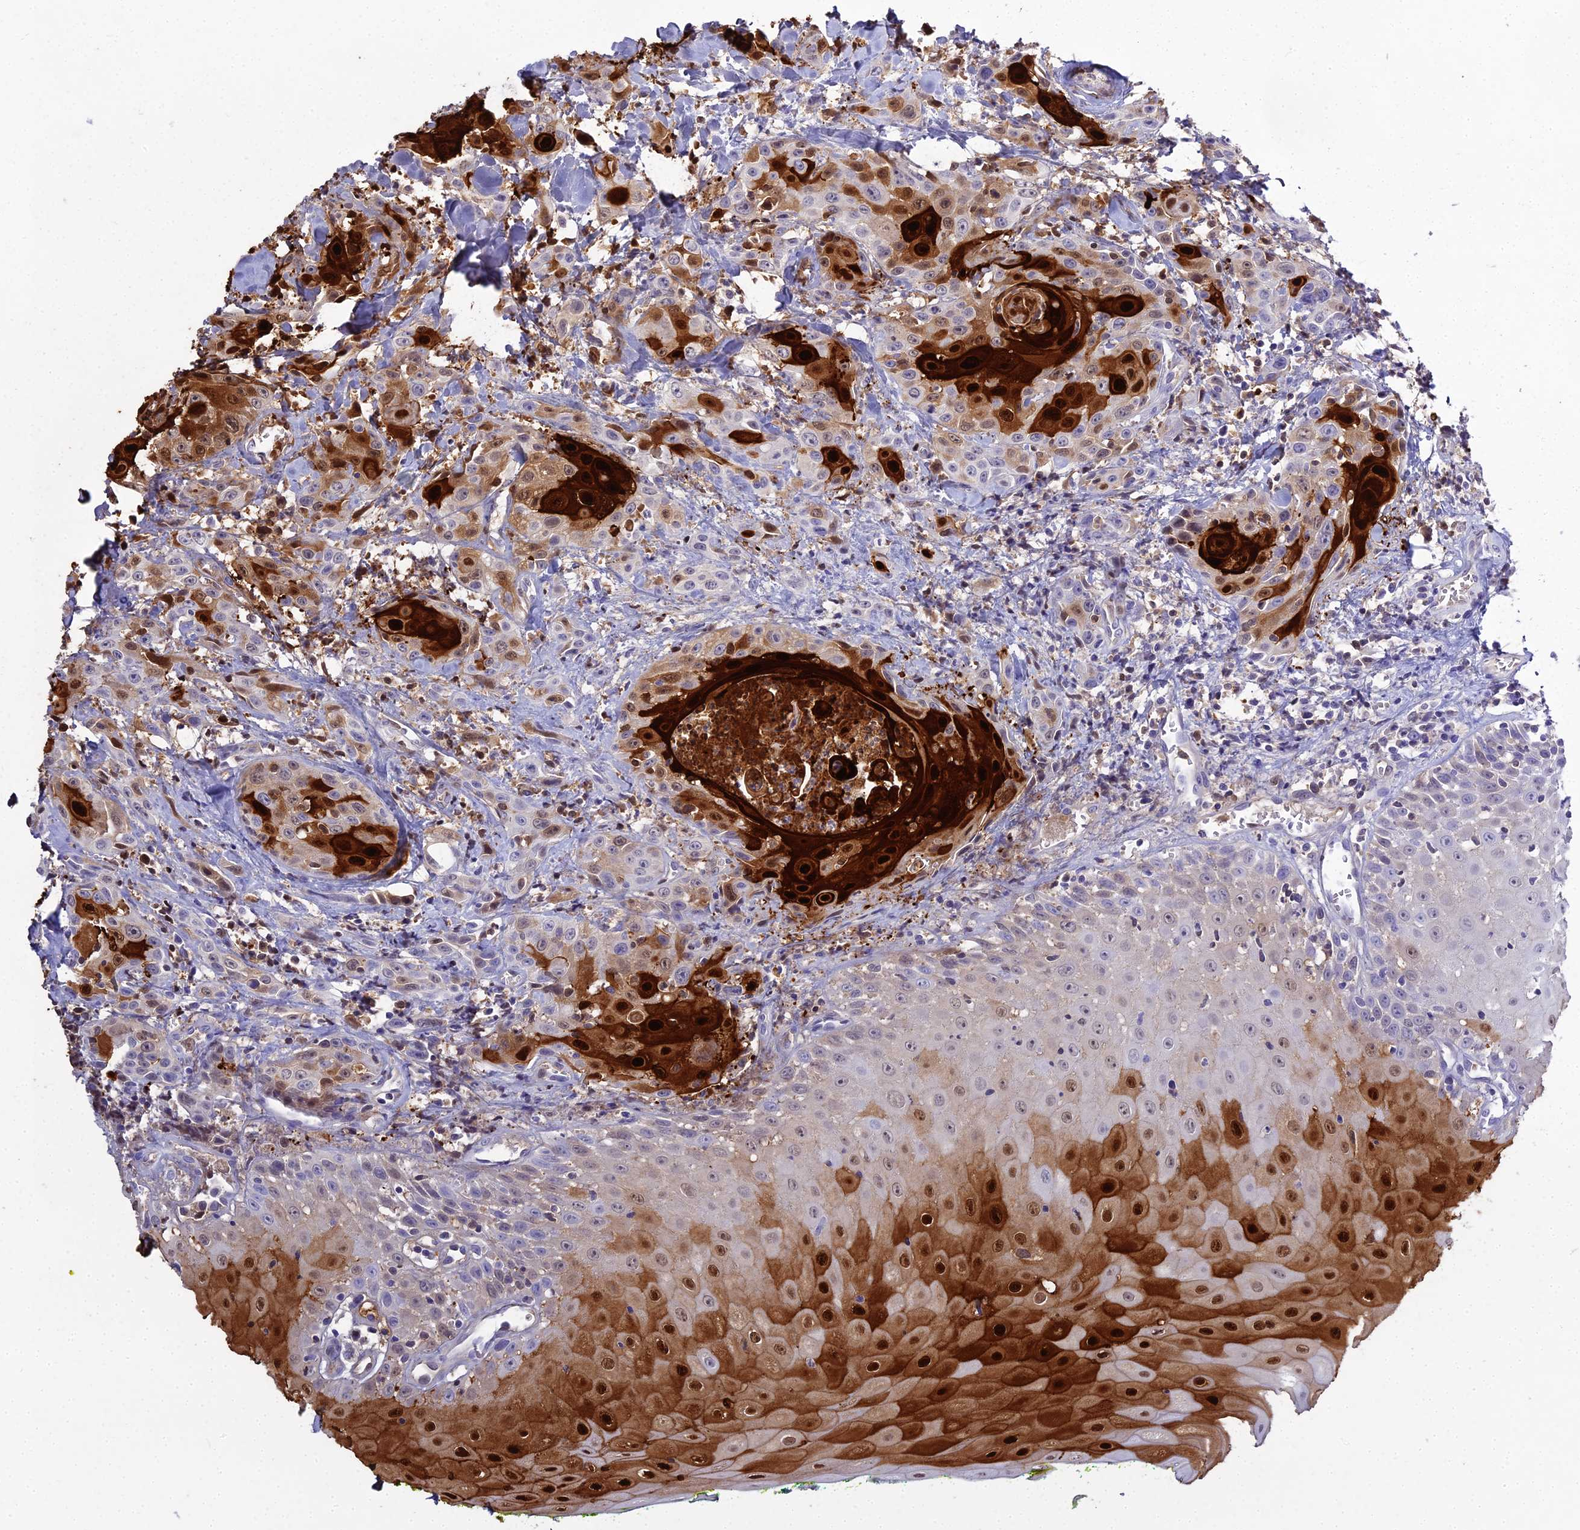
{"staining": {"intensity": "strong", "quantity": "25%-75%", "location": "cytoplasmic/membranous,nuclear"}, "tissue": "head and neck cancer", "cell_type": "Tumor cells", "image_type": "cancer", "snomed": [{"axis": "morphology", "description": "Squamous cell carcinoma, NOS"}, {"axis": "topography", "description": "Oral tissue"}, {"axis": "topography", "description": "Head-Neck"}], "caption": "Immunohistochemical staining of head and neck squamous cell carcinoma shows high levels of strong cytoplasmic/membranous and nuclear positivity in about 25%-75% of tumor cells.", "gene": "S100A7", "patient": {"sex": "female", "age": 82}}